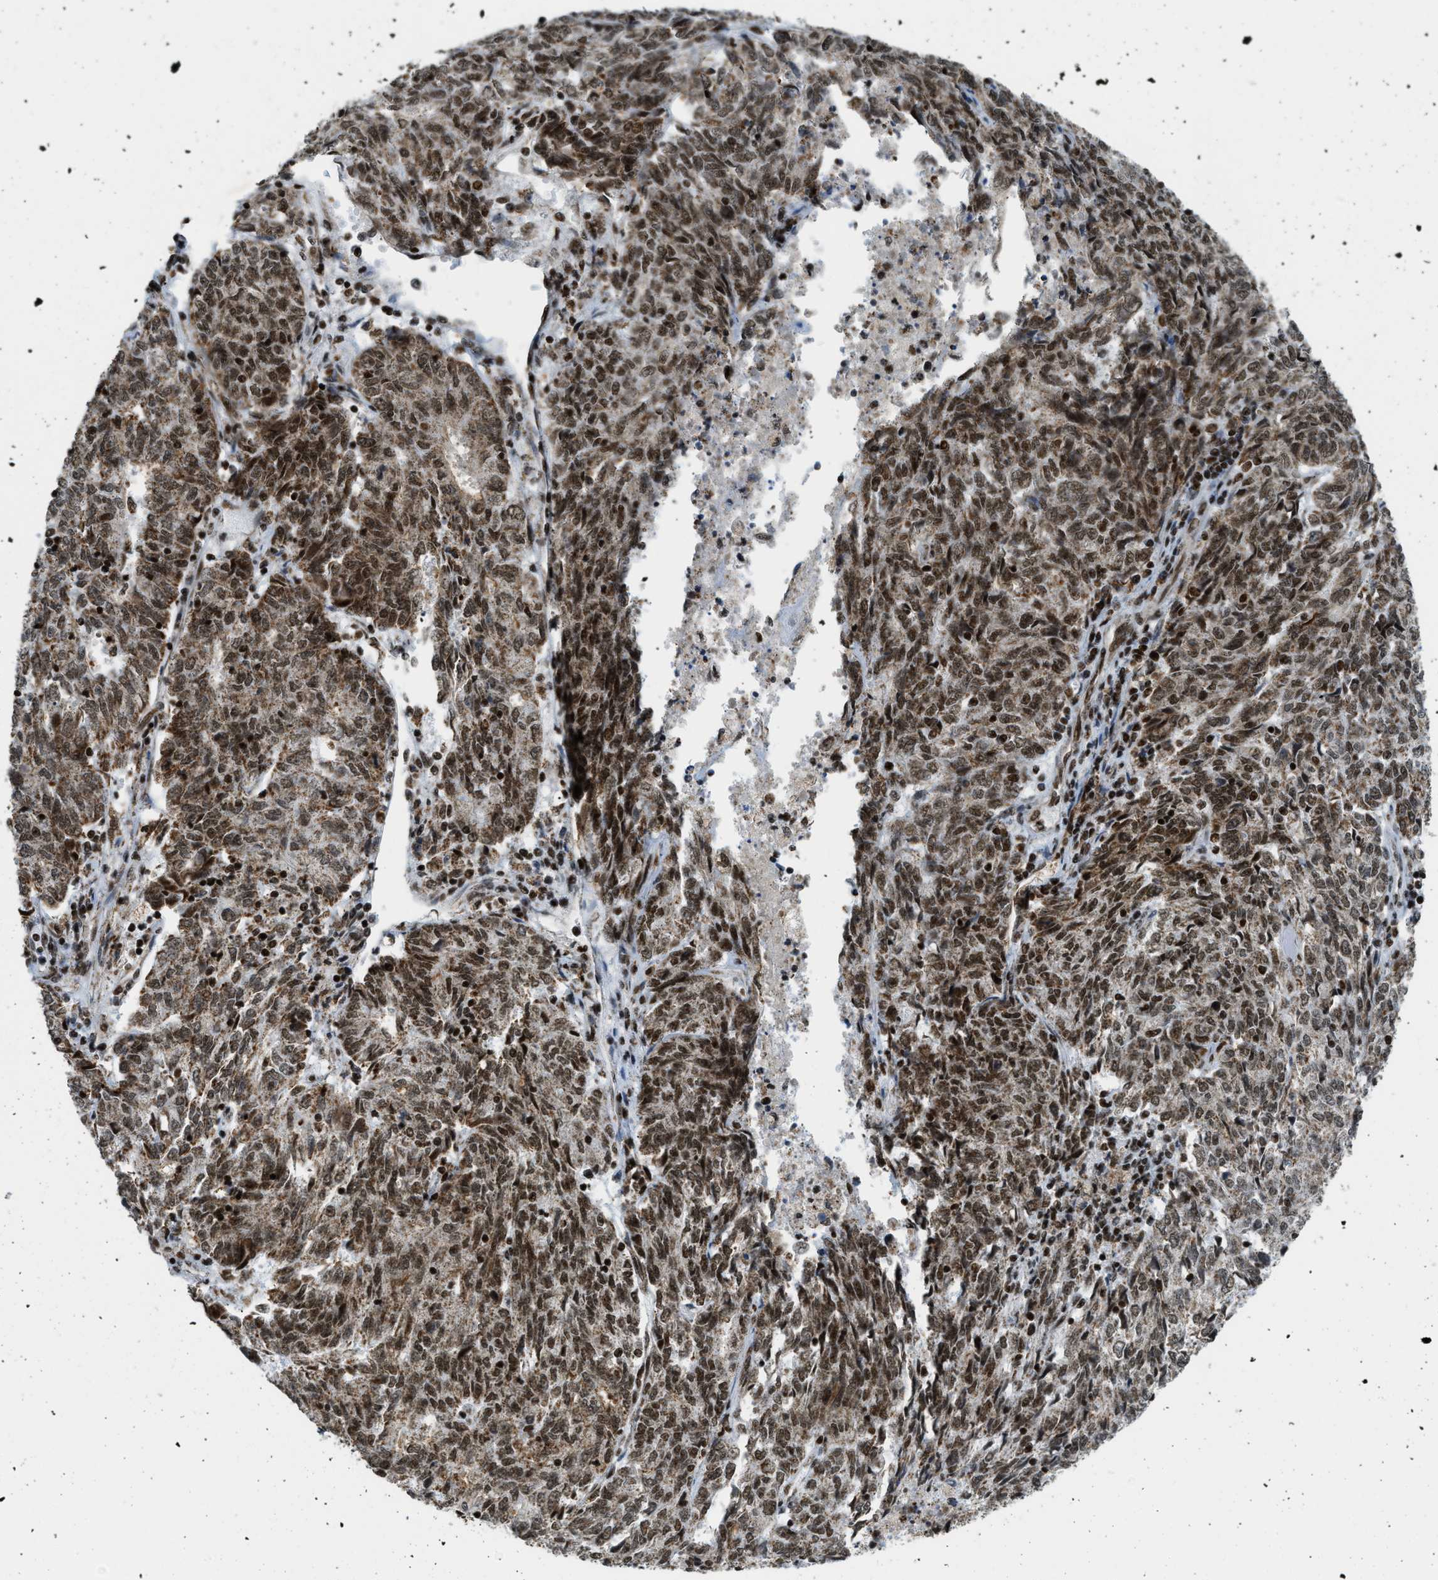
{"staining": {"intensity": "moderate", "quantity": ">75%", "location": "cytoplasmic/membranous,nuclear"}, "tissue": "endometrial cancer", "cell_type": "Tumor cells", "image_type": "cancer", "snomed": [{"axis": "morphology", "description": "Adenocarcinoma, NOS"}, {"axis": "topography", "description": "Endometrium"}], "caption": "High-magnification brightfield microscopy of endometrial adenocarcinoma stained with DAB (brown) and counterstained with hematoxylin (blue). tumor cells exhibit moderate cytoplasmic/membranous and nuclear expression is appreciated in about>75% of cells.", "gene": "GABPB1", "patient": {"sex": "female", "age": 80}}